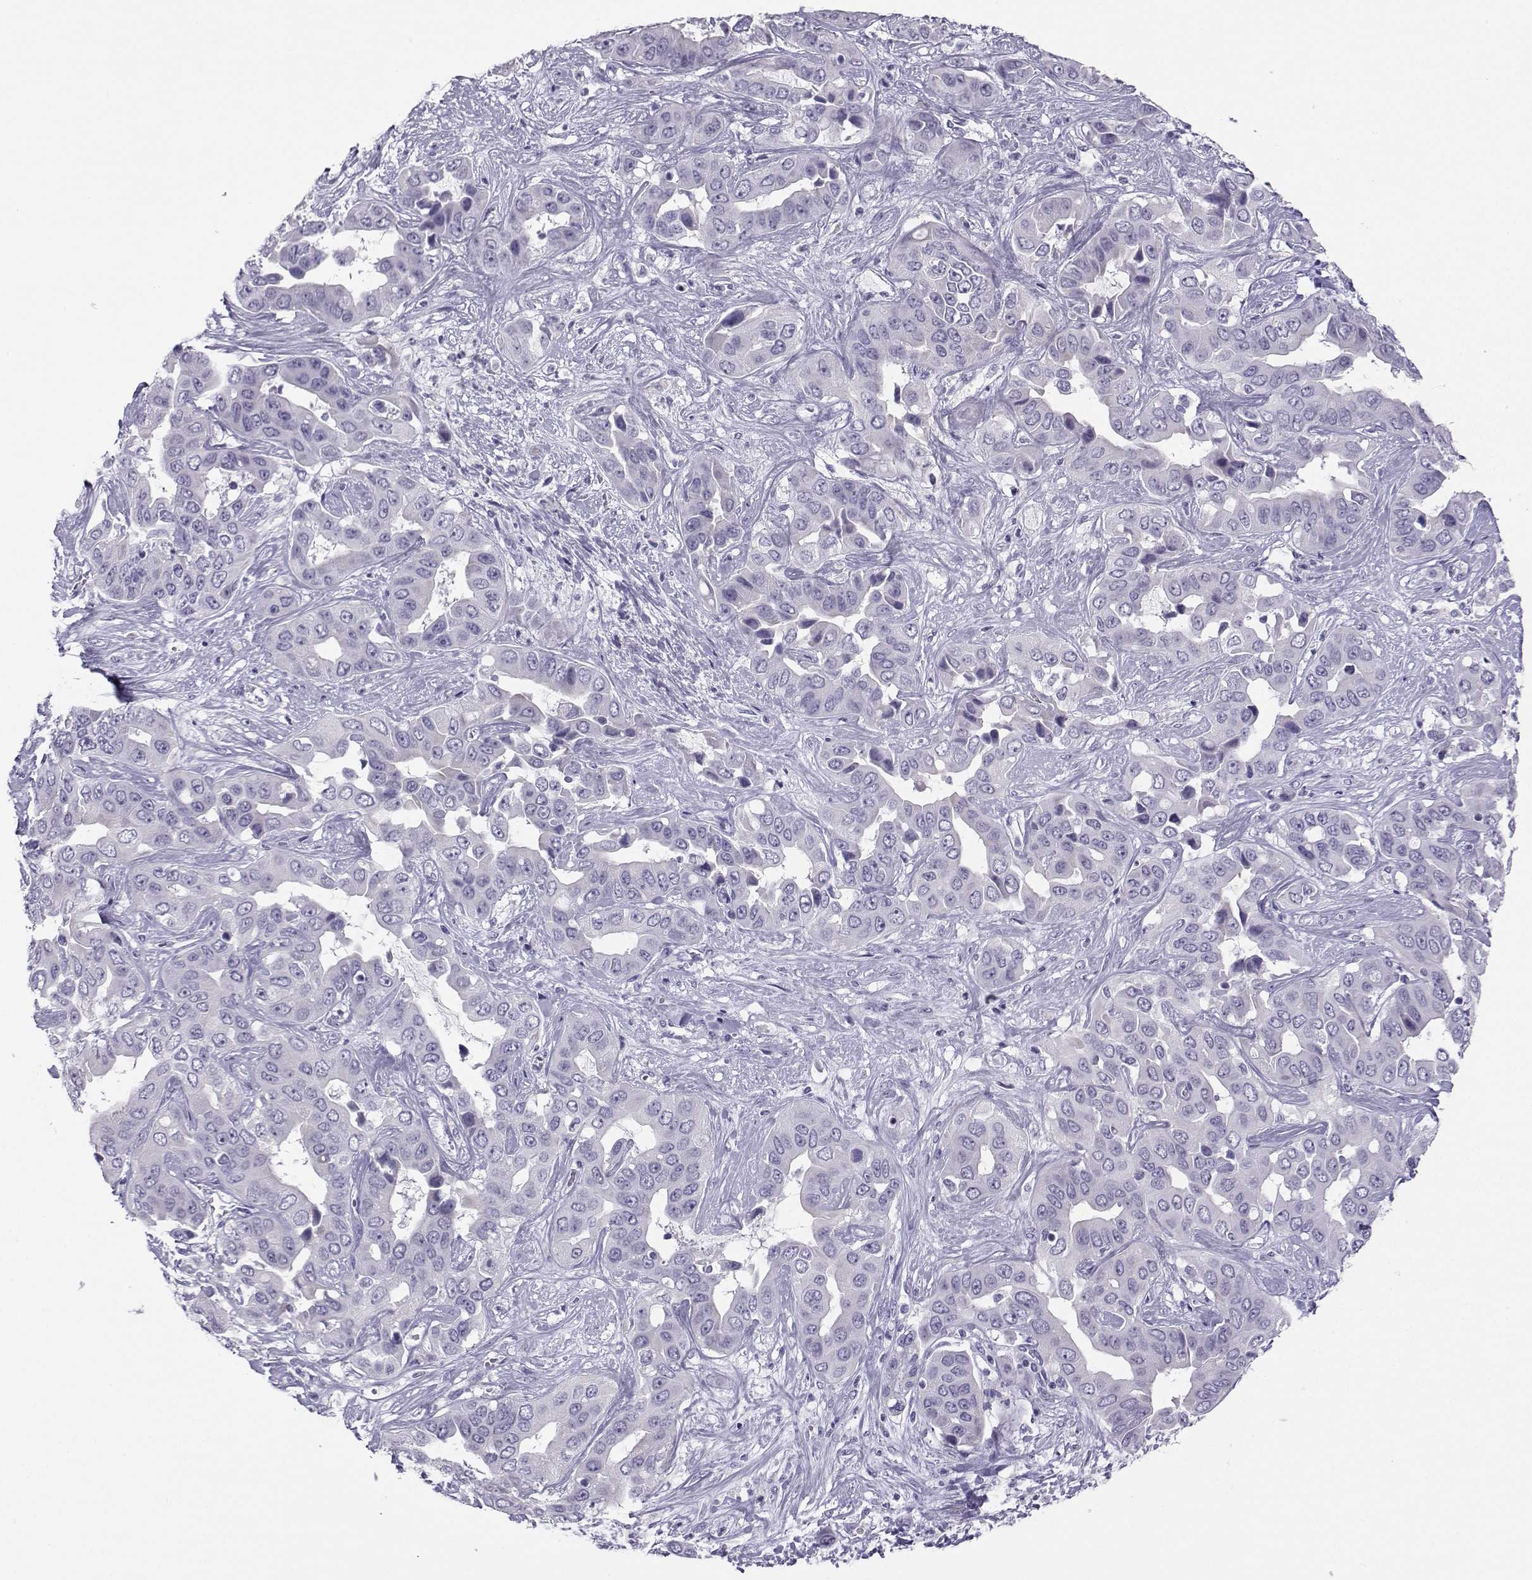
{"staining": {"intensity": "negative", "quantity": "none", "location": "none"}, "tissue": "liver cancer", "cell_type": "Tumor cells", "image_type": "cancer", "snomed": [{"axis": "morphology", "description": "Cholangiocarcinoma"}, {"axis": "topography", "description": "Liver"}], "caption": "Tumor cells are negative for brown protein staining in liver cancer (cholangiocarcinoma).", "gene": "NEFL", "patient": {"sex": "female", "age": 52}}